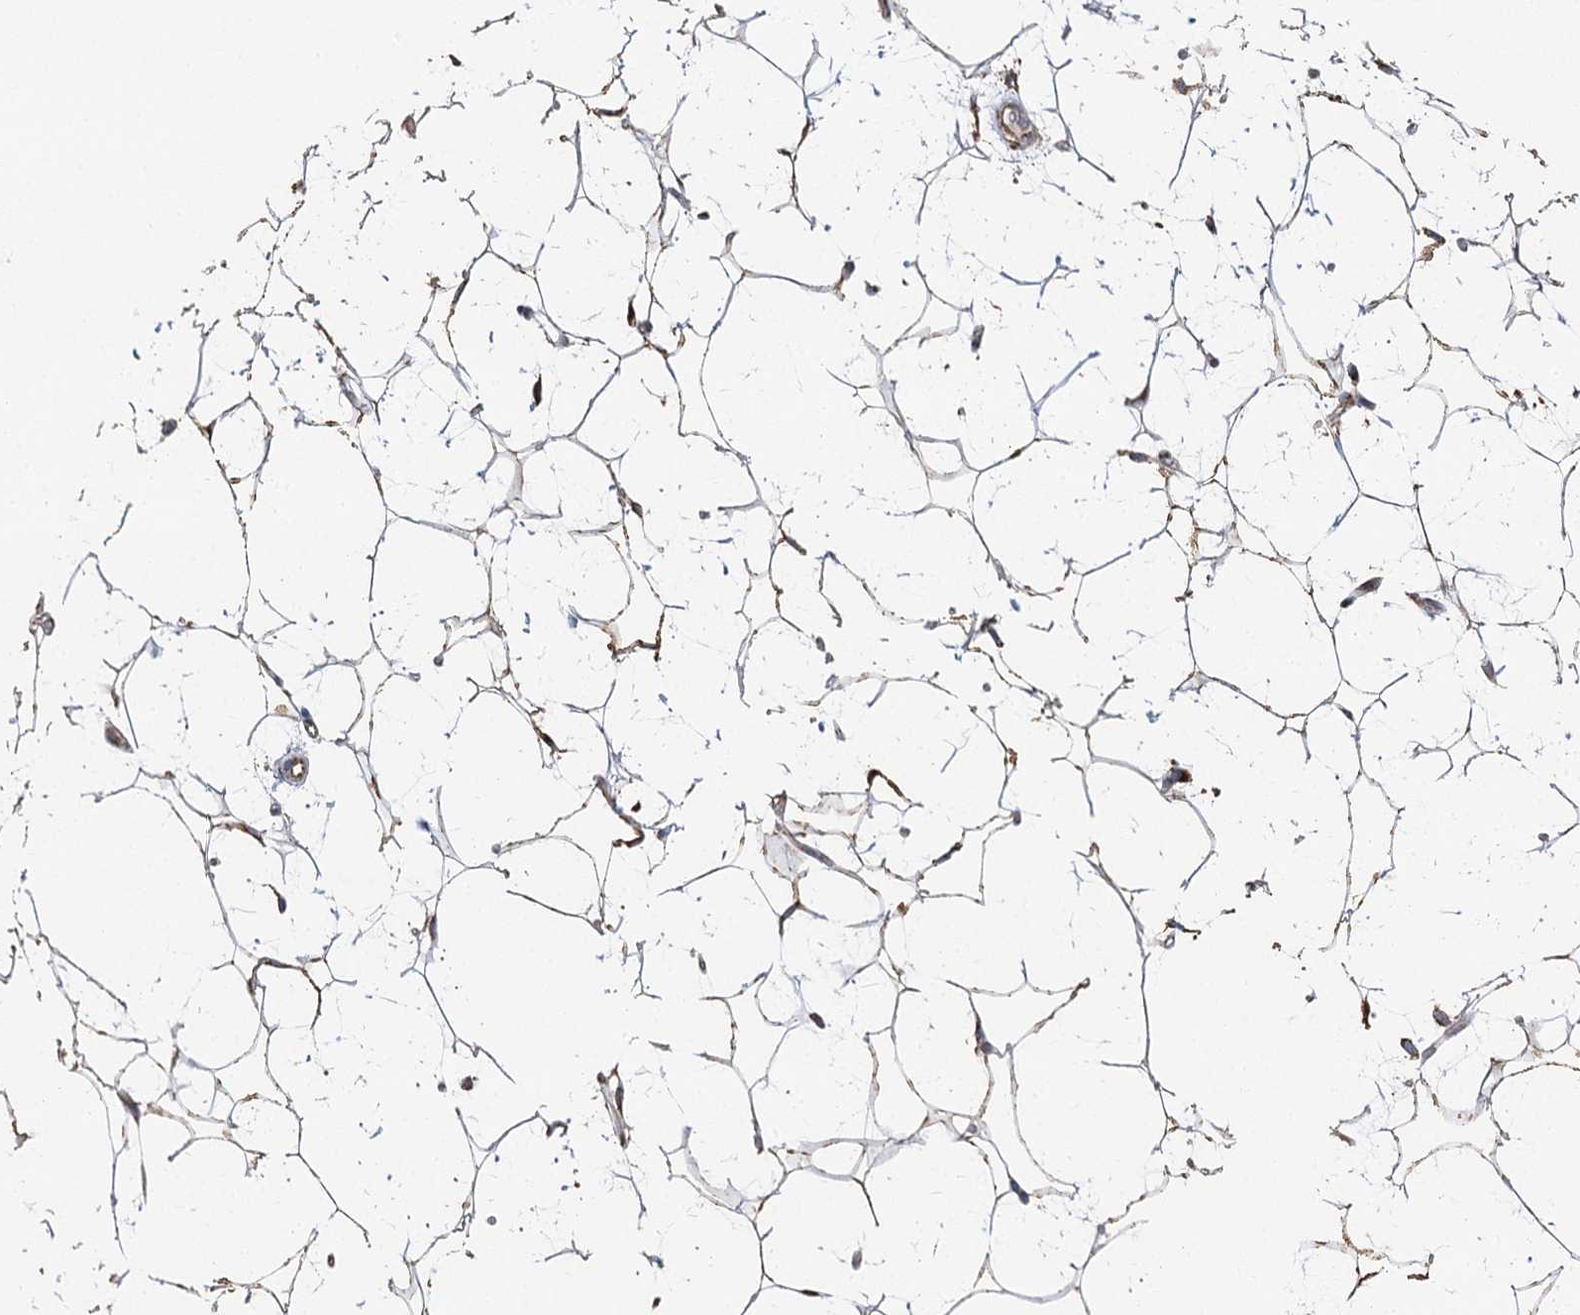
{"staining": {"intensity": "moderate", "quantity": ">75%", "location": "cytoplasmic/membranous"}, "tissue": "adipose tissue", "cell_type": "Adipocytes", "image_type": "normal", "snomed": [{"axis": "morphology", "description": "Normal tissue, NOS"}, {"axis": "topography", "description": "Breast"}], "caption": "Human adipose tissue stained with a brown dye shows moderate cytoplasmic/membranous positive positivity in approximately >75% of adipocytes.", "gene": "IL11RA", "patient": {"sex": "female", "age": 26}}